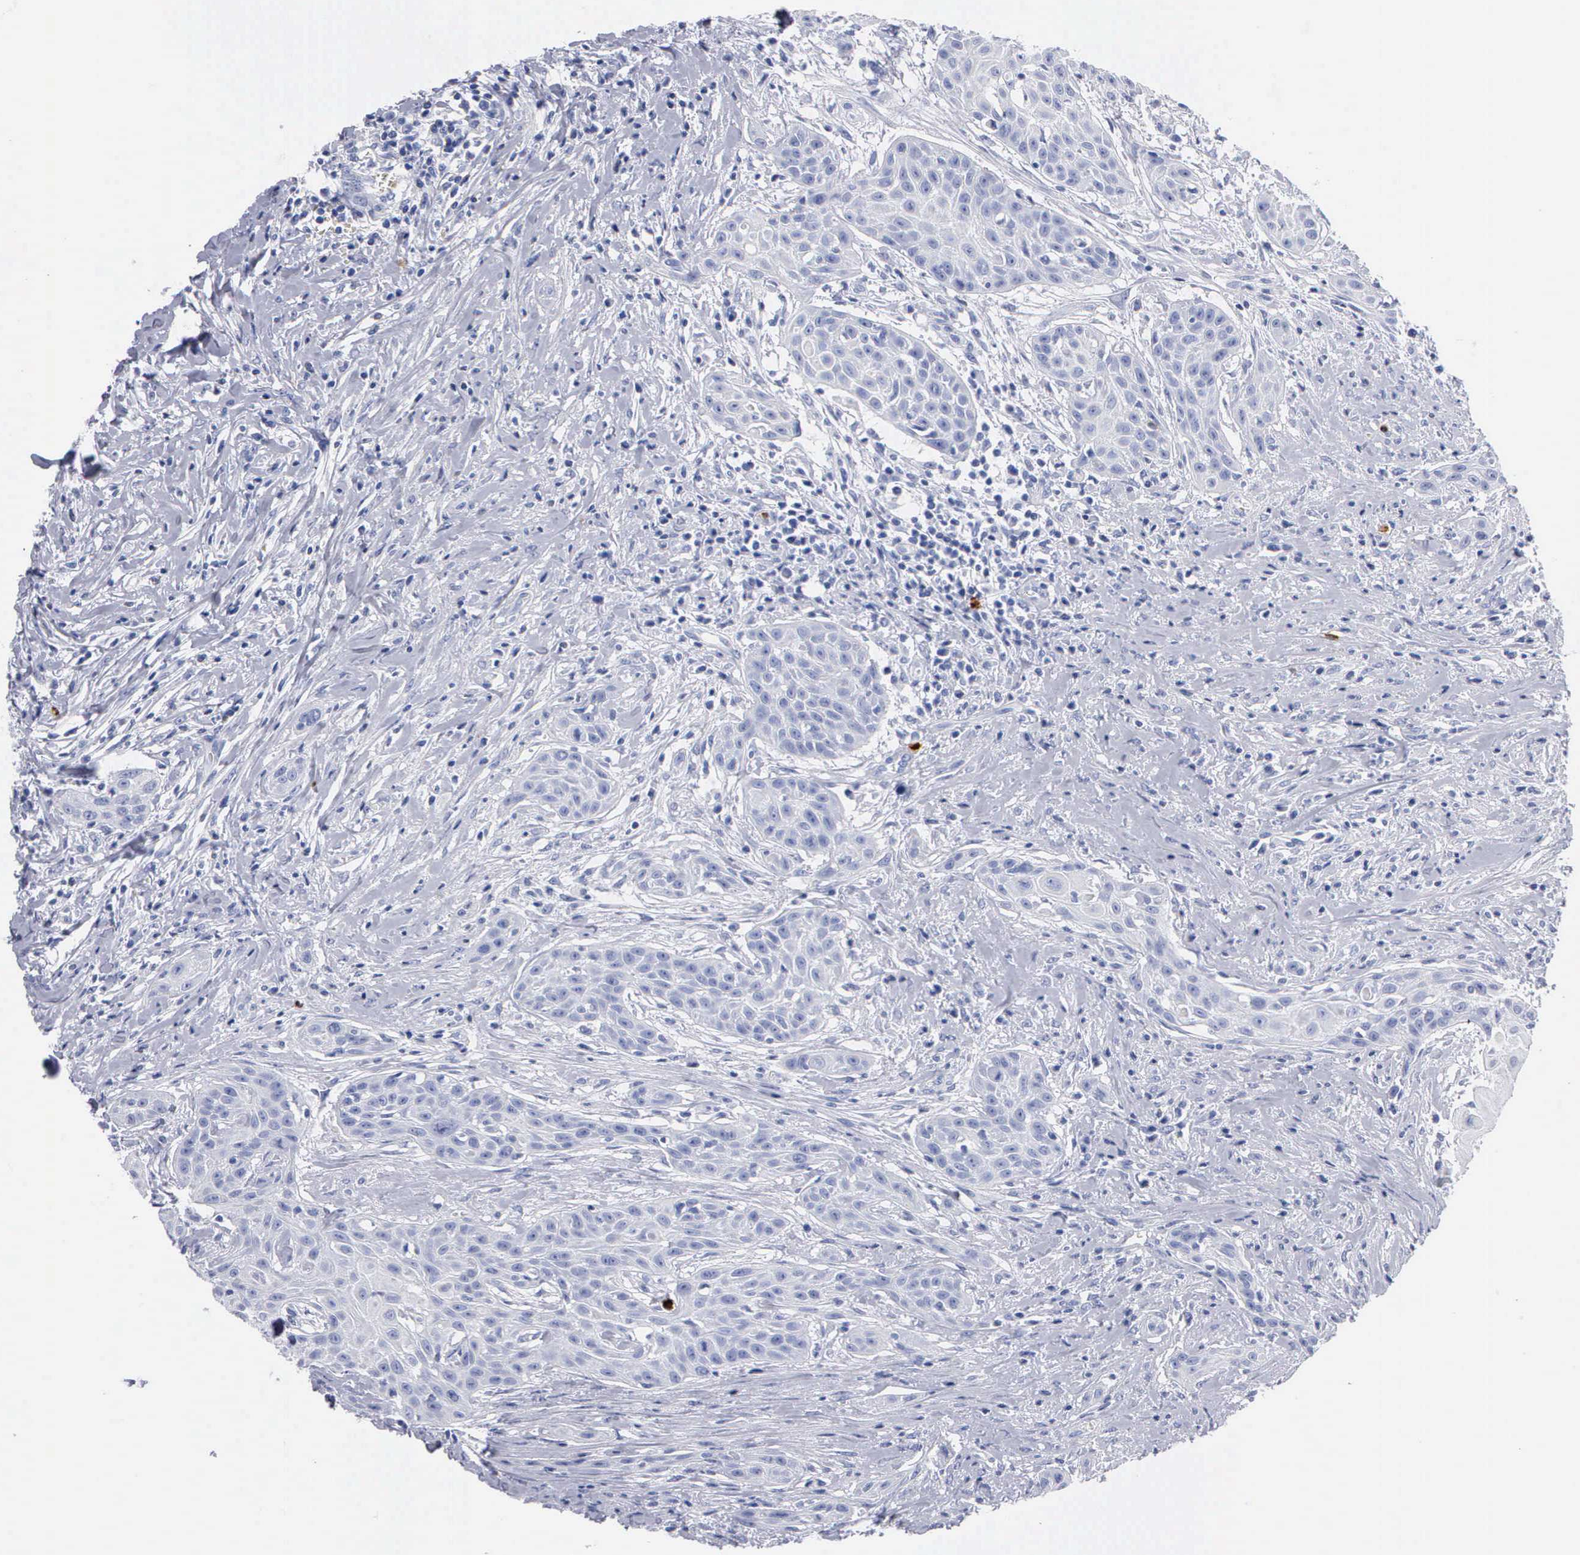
{"staining": {"intensity": "negative", "quantity": "none", "location": "none"}, "tissue": "head and neck cancer", "cell_type": "Tumor cells", "image_type": "cancer", "snomed": [{"axis": "morphology", "description": "Squamous cell carcinoma, NOS"}, {"axis": "morphology", "description": "Squamous cell carcinoma, metastatic, NOS"}, {"axis": "topography", "description": "Lymph node"}, {"axis": "topography", "description": "Salivary gland"}, {"axis": "topography", "description": "Head-Neck"}], "caption": "Tumor cells are negative for protein expression in human head and neck cancer. (Immunohistochemistry (ihc), brightfield microscopy, high magnification).", "gene": "CTSG", "patient": {"sex": "female", "age": 74}}